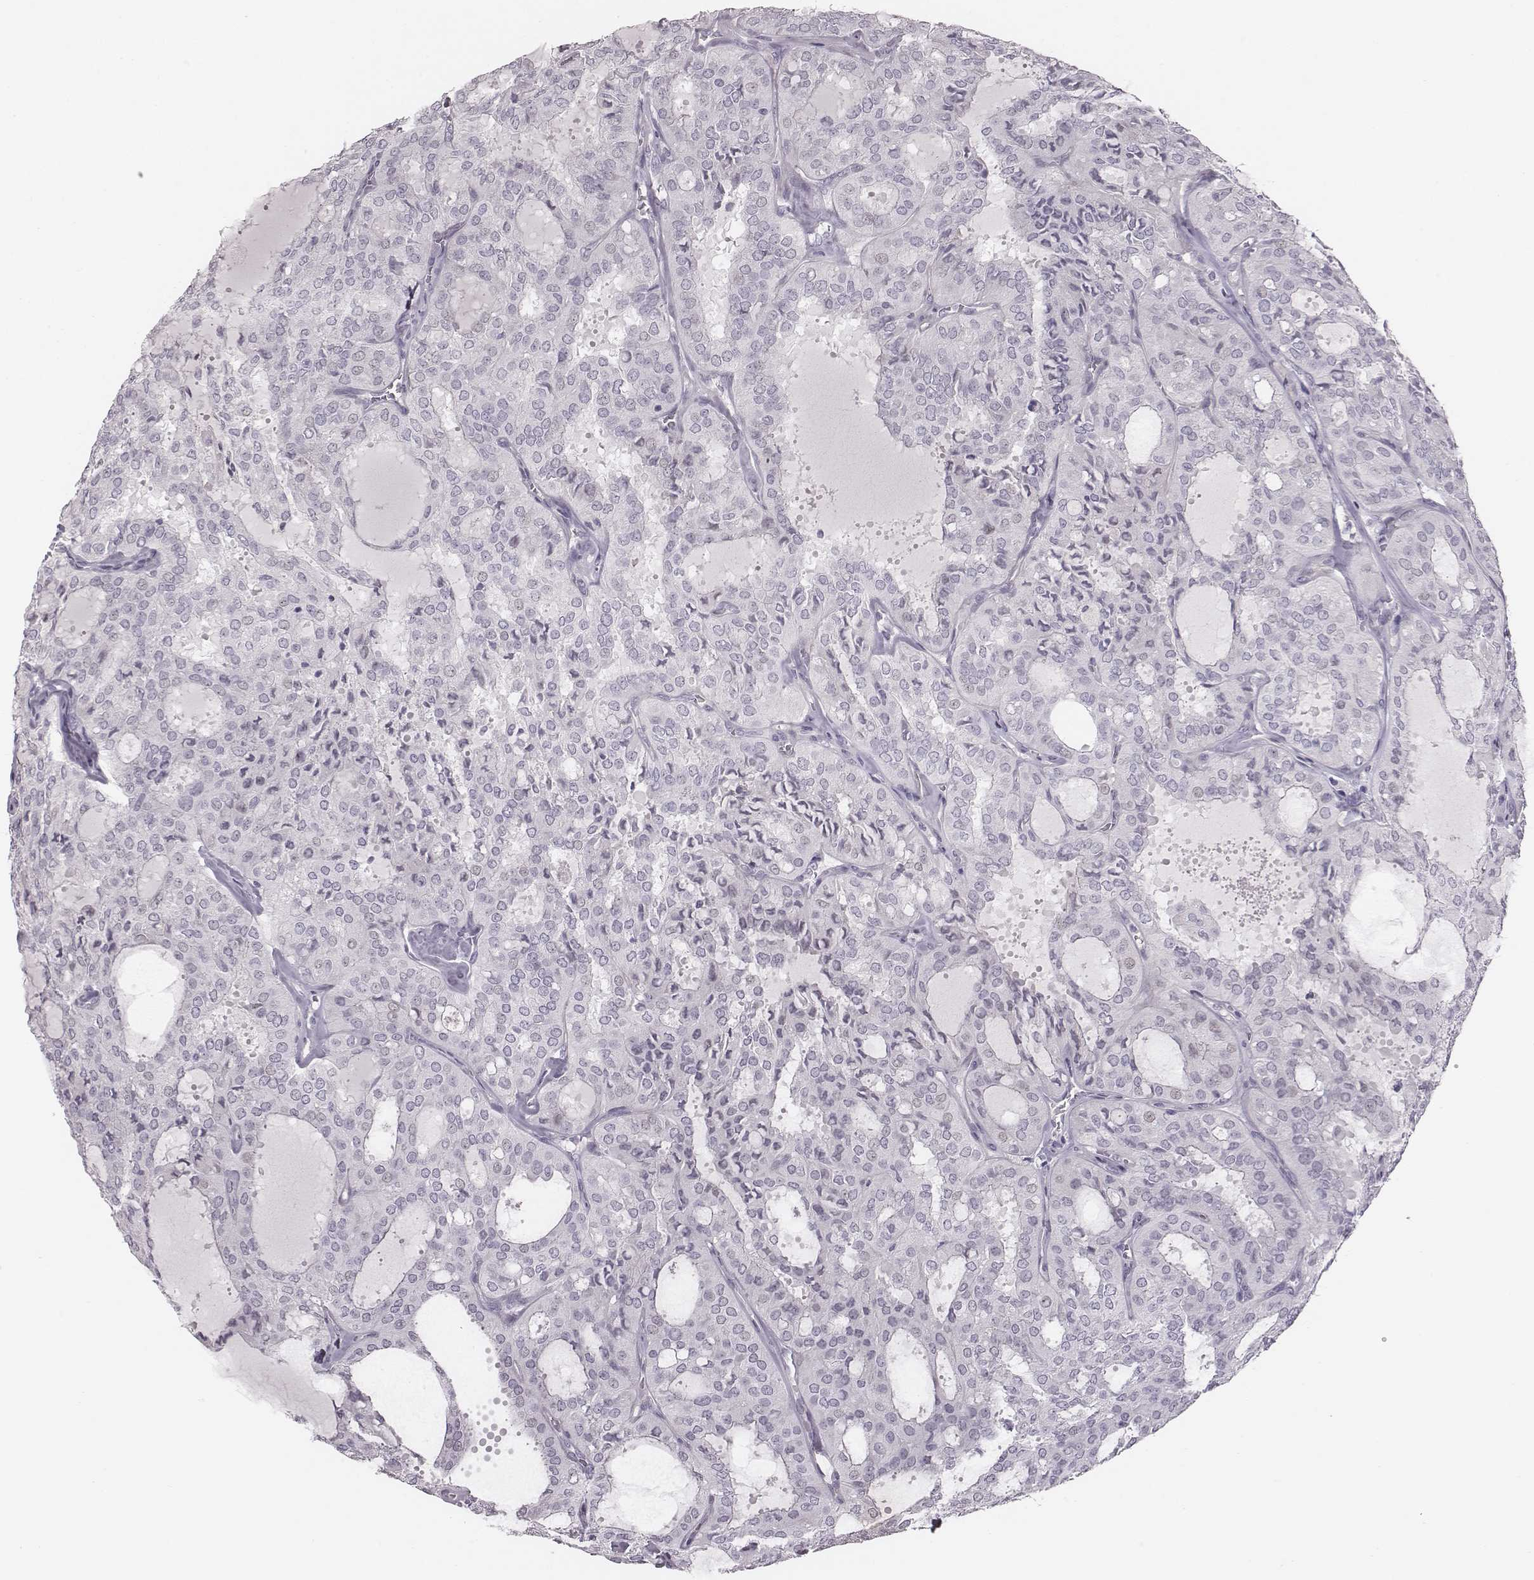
{"staining": {"intensity": "negative", "quantity": "none", "location": "none"}, "tissue": "thyroid cancer", "cell_type": "Tumor cells", "image_type": "cancer", "snomed": [{"axis": "morphology", "description": "Follicular adenoma carcinoma, NOS"}, {"axis": "topography", "description": "Thyroid gland"}], "caption": "Immunohistochemistry (IHC) image of neoplastic tissue: human thyroid follicular adenoma carcinoma stained with DAB shows no significant protein expression in tumor cells. (Stains: DAB (3,3'-diaminobenzidine) IHC with hematoxylin counter stain, Microscopy: brightfield microscopy at high magnification).", "gene": "CACNG4", "patient": {"sex": "male", "age": 75}}